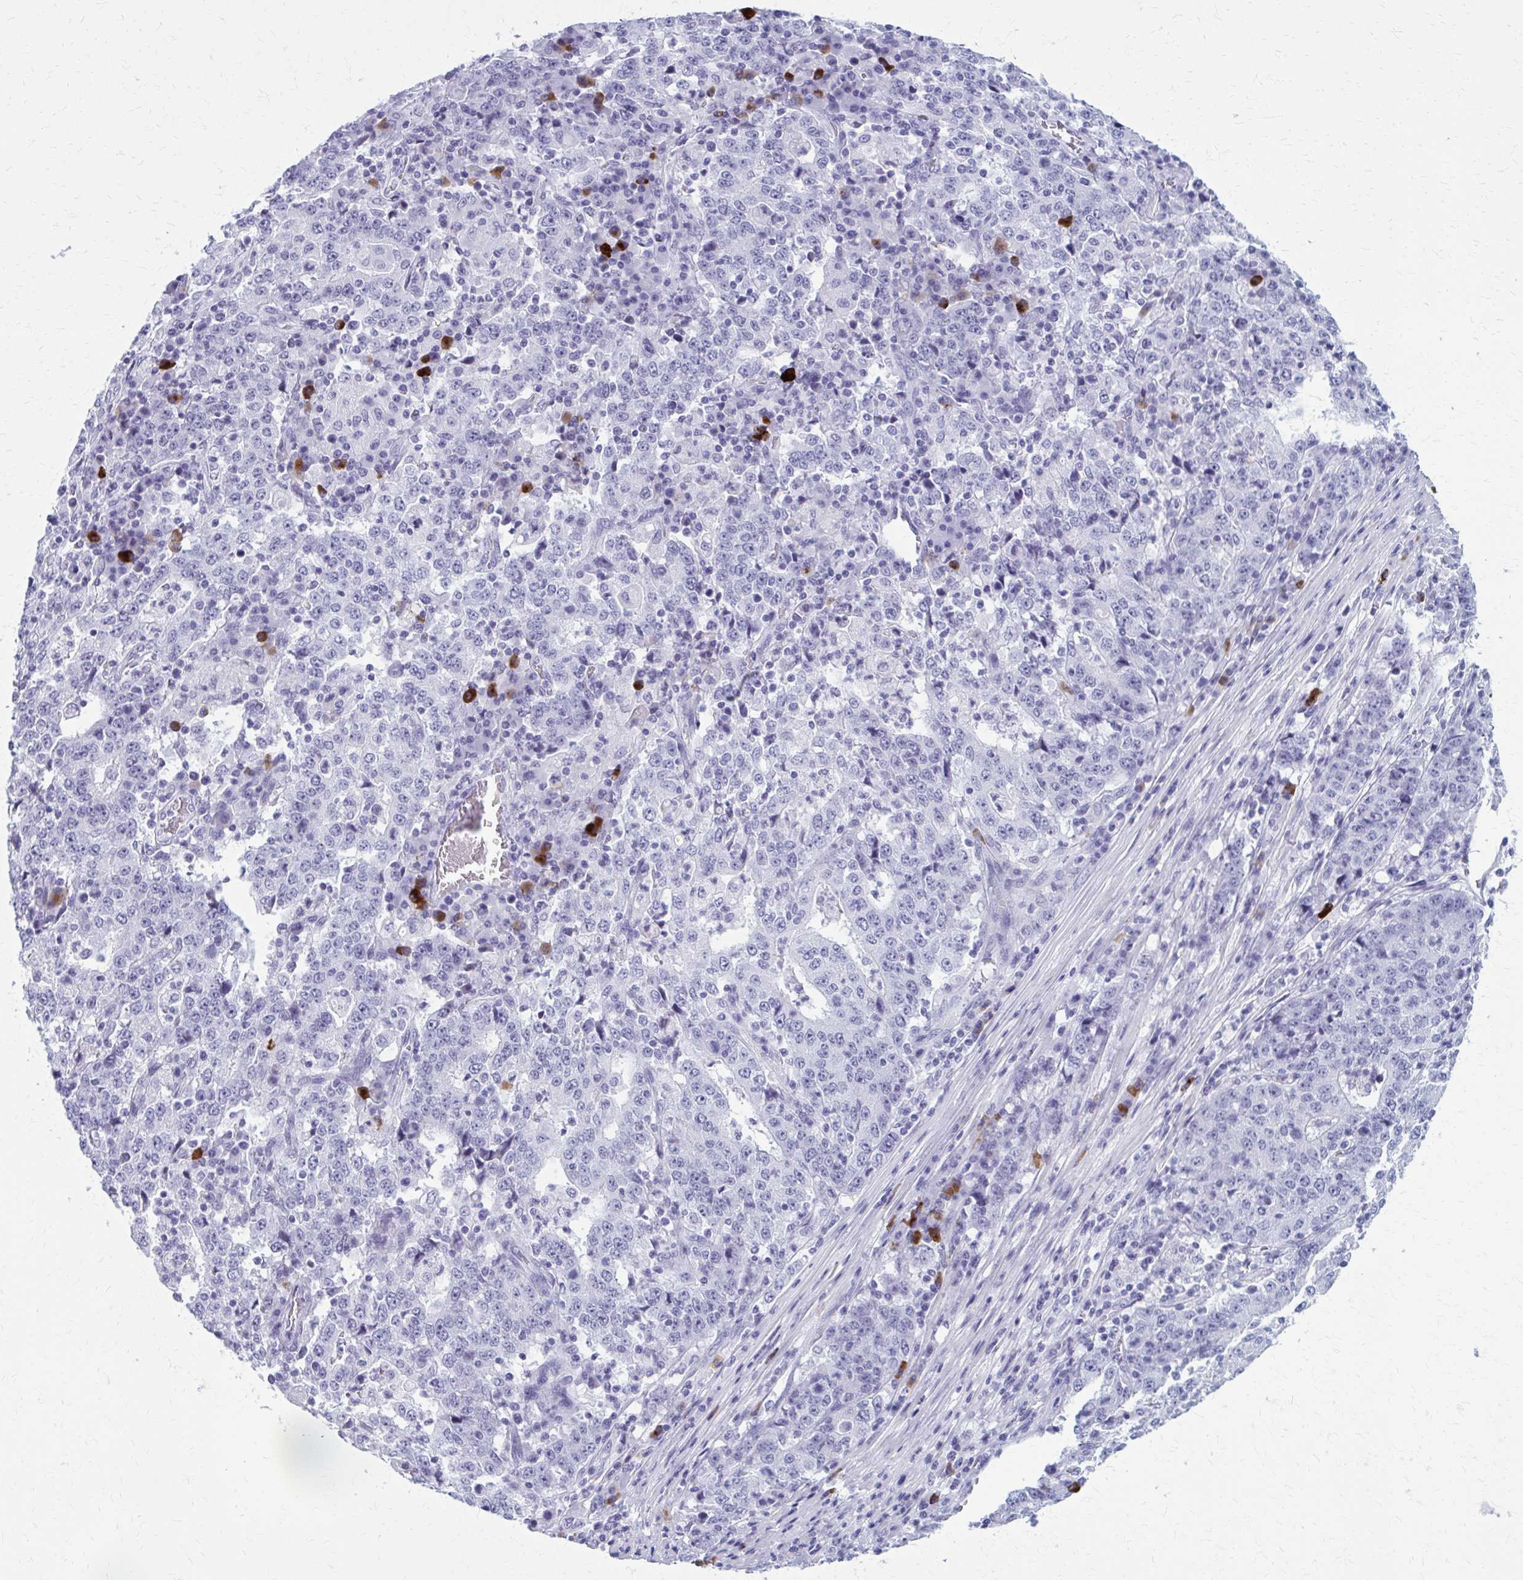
{"staining": {"intensity": "negative", "quantity": "none", "location": "none"}, "tissue": "stomach cancer", "cell_type": "Tumor cells", "image_type": "cancer", "snomed": [{"axis": "morphology", "description": "Adenocarcinoma, NOS"}, {"axis": "topography", "description": "Stomach"}], "caption": "This is an immunohistochemistry histopathology image of stomach adenocarcinoma. There is no expression in tumor cells.", "gene": "ZDHHC7", "patient": {"sex": "male", "age": 59}}